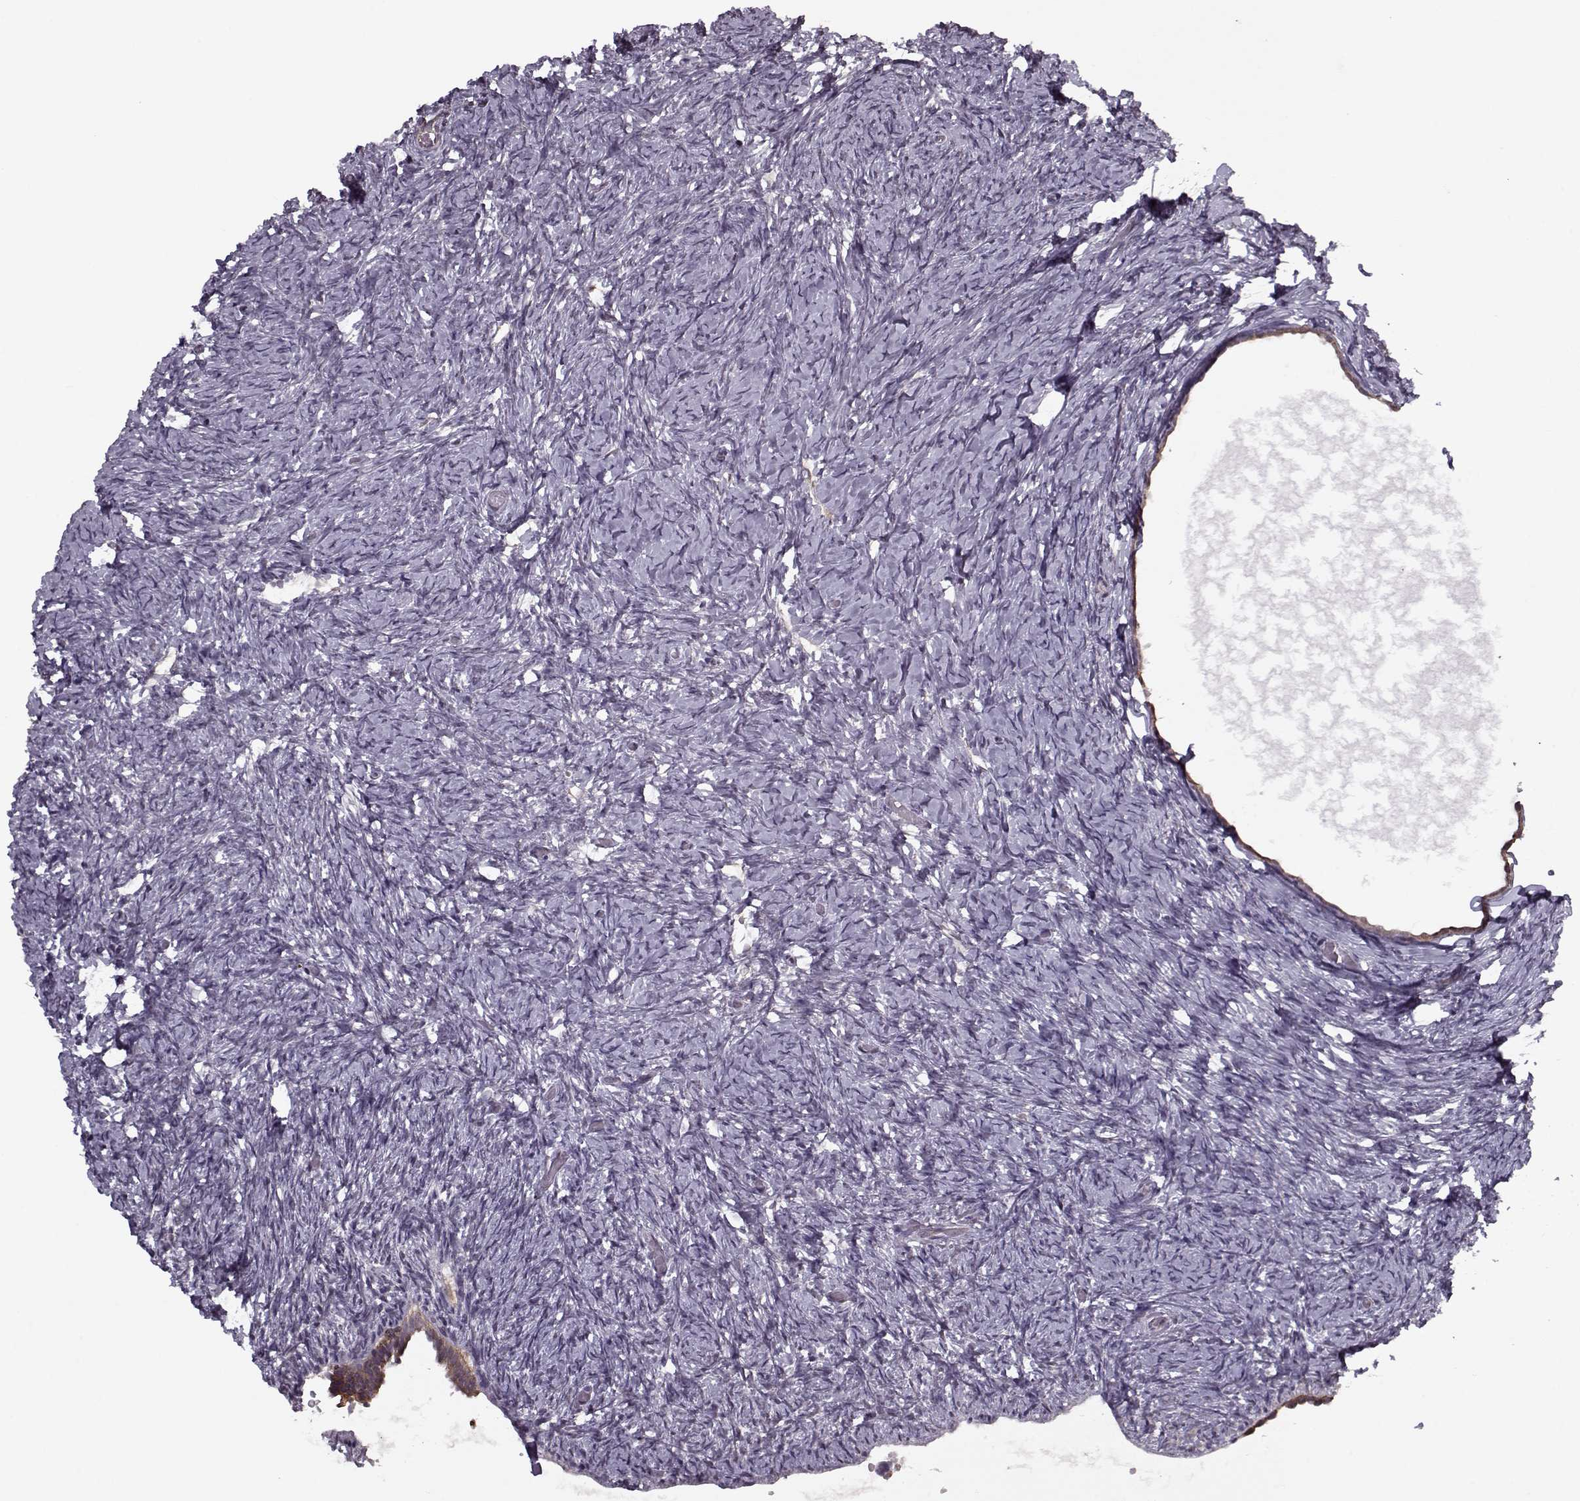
{"staining": {"intensity": "negative", "quantity": "none", "location": "none"}, "tissue": "ovary", "cell_type": "Ovarian stroma cells", "image_type": "normal", "snomed": [{"axis": "morphology", "description": "Normal tissue, NOS"}, {"axis": "topography", "description": "Ovary"}], "caption": "Micrograph shows no protein staining in ovarian stroma cells of benign ovary. (Stains: DAB IHC with hematoxylin counter stain, Microscopy: brightfield microscopy at high magnification).", "gene": "KRT9", "patient": {"sex": "female", "age": 39}}